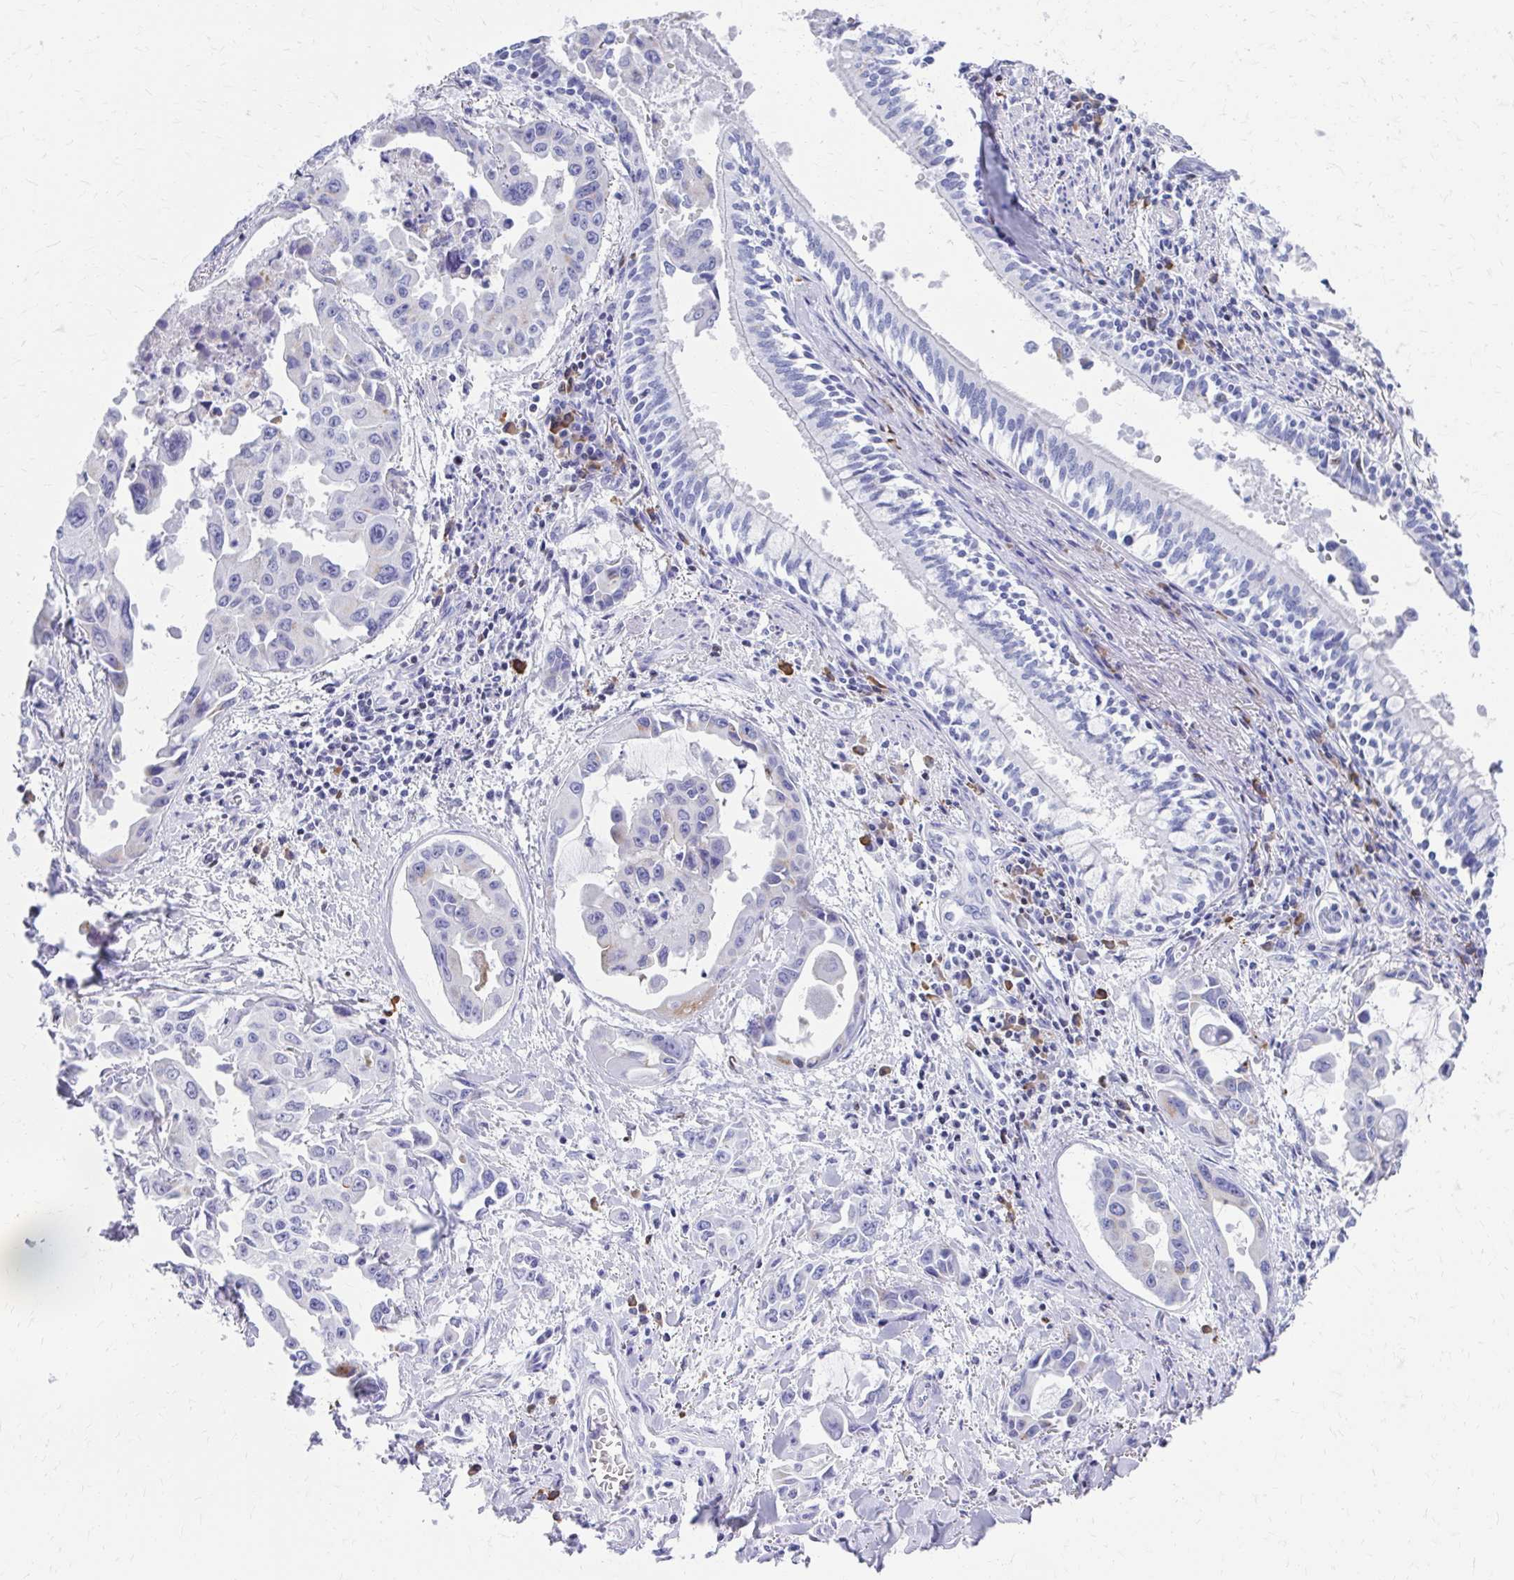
{"staining": {"intensity": "negative", "quantity": "none", "location": "none"}, "tissue": "lung cancer", "cell_type": "Tumor cells", "image_type": "cancer", "snomed": [{"axis": "morphology", "description": "Adenocarcinoma, NOS"}, {"axis": "topography", "description": "Lung"}], "caption": "The photomicrograph exhibits no significant expression in tumor cells of lung cancer.", "gene": "RUNX3", "patient": {"sex": "male", "age": 64}}